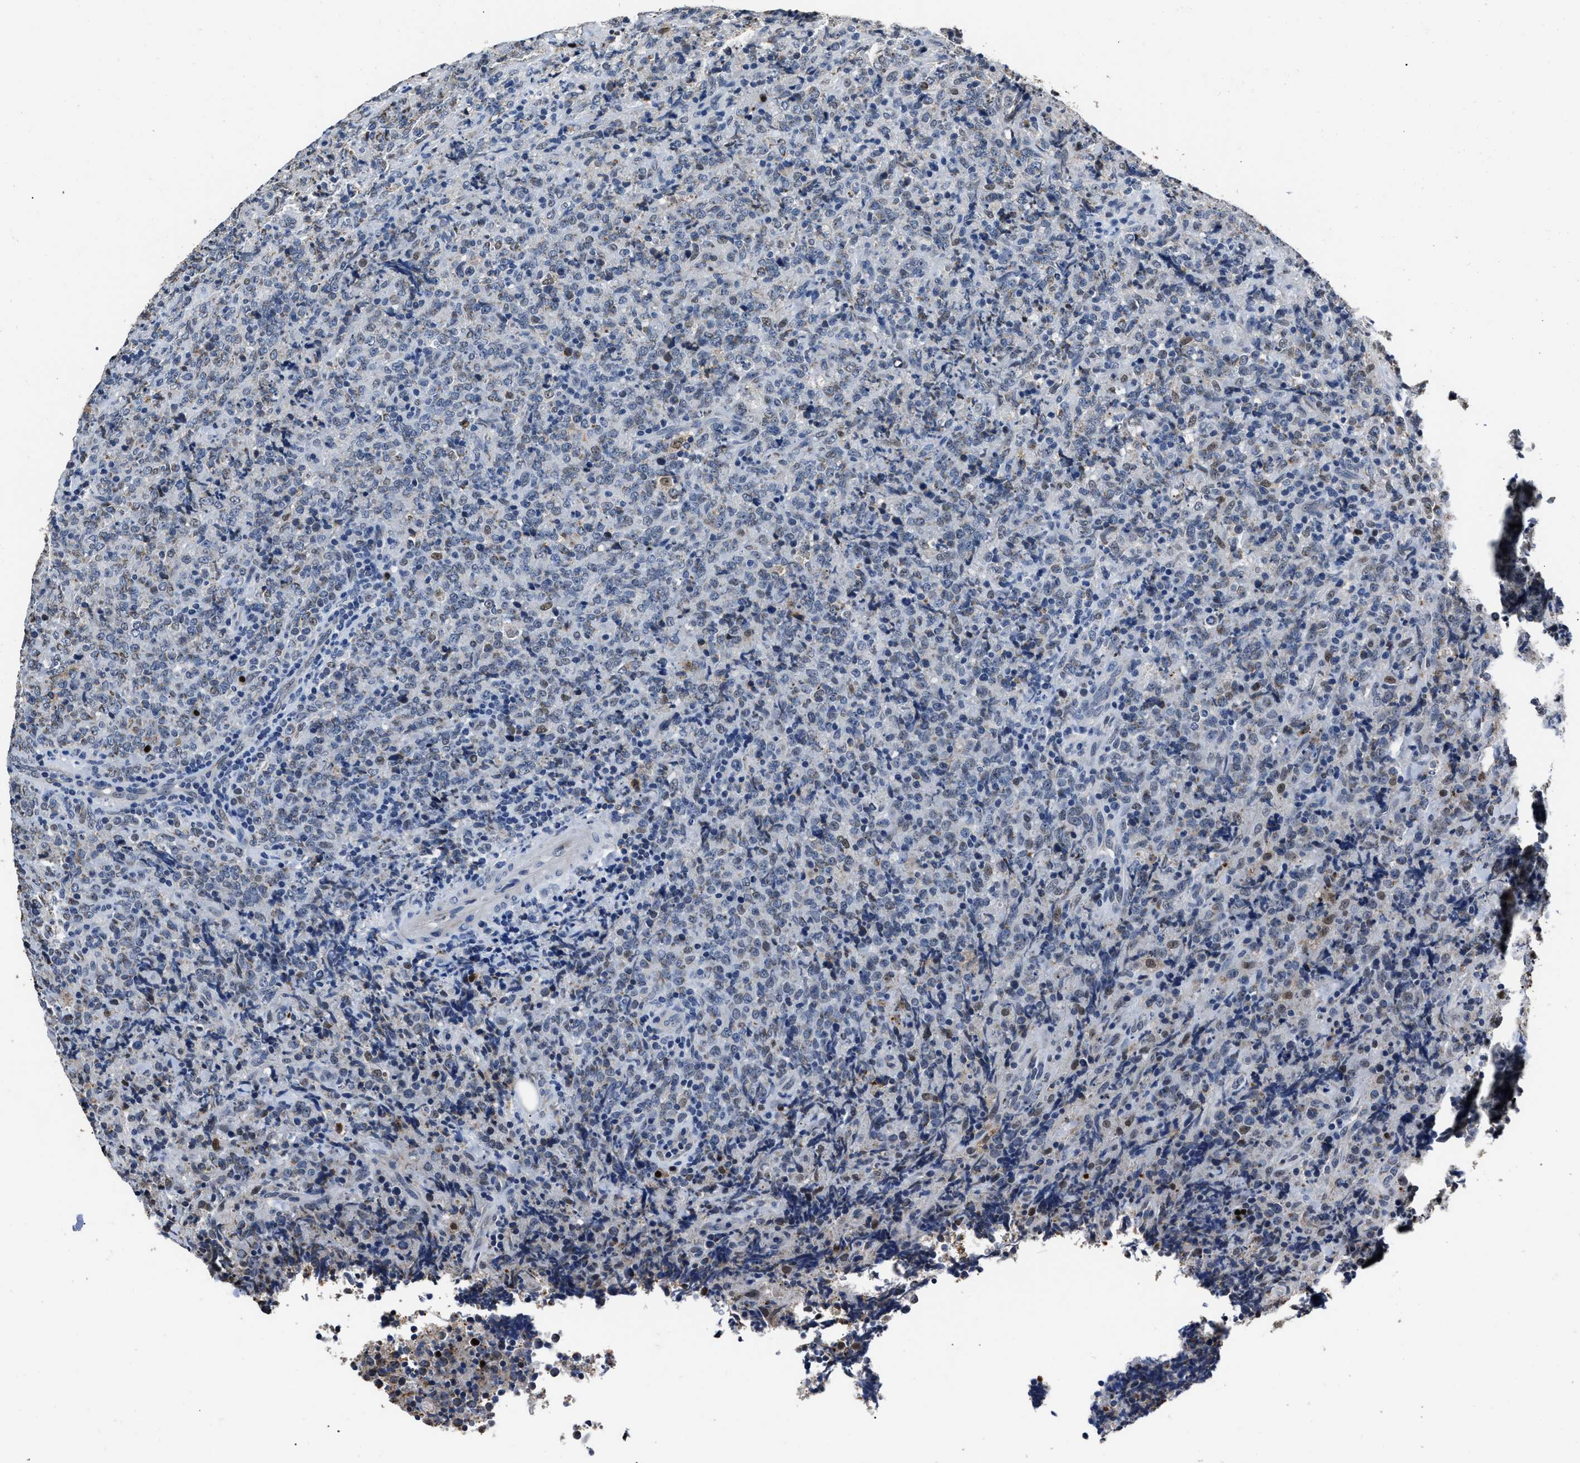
{"staining": {"intensity": "weak", "quantity": "<25%", "location": "nuclear"}, "tissue": "lymphoma", "cell_type": "Tumor cells", "image_type": "cancer", "snomed": [{"axis": "morphology", "description": "Malignant lymphoma, non-Hodgkin's type, High grade"}, {"axis": "topography", "description": "Tonsil"}], "caption": "Tumor cells are negative for brown protein staining in high-grade malignant lymphoma, non-Hodgkin's type.", "gene": "NSUN5", "patient": {"sex": "female", "age": 36}}